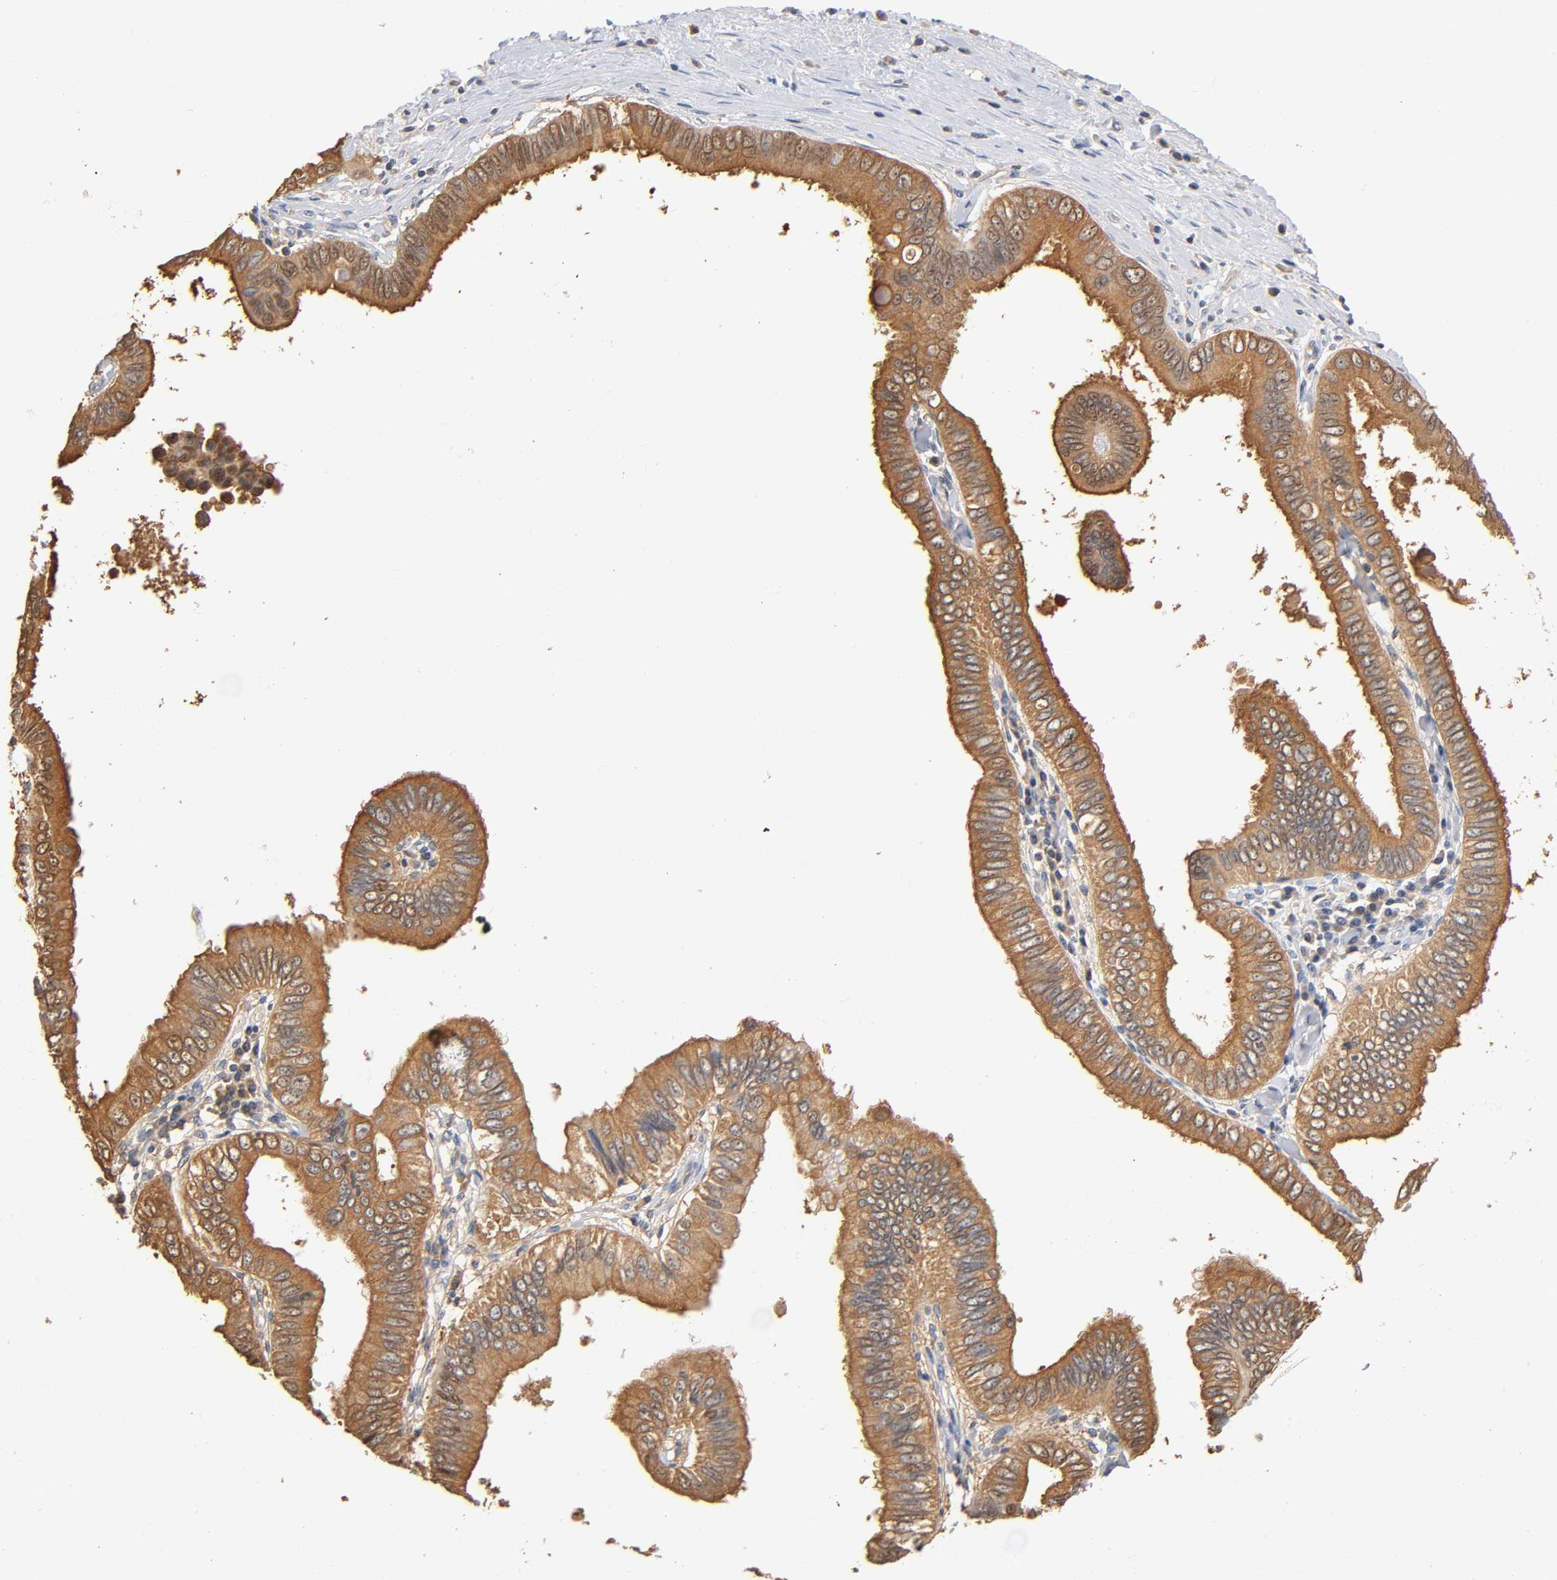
{"staining": {"intensity": "moderate", "quantity": ">75%", "location": "cytoplasmic/membranous"}, "tissue": "pancreatic cancer", "cell_type": "Tumor cells", "image_type": "cancer", "snomed": [{"axis": "morphology", "description": "Normal tissue, NOS"}, {"axis": "topography", "description": "Lymph node"}], "caption": "Pancreatic cancer stained with IHC displays moderate cytoplasmic/membranous positivity in approximately >75% of tumor cells.", "gene": "ALDOA", "patient": {"sex": "male", "age": 50}}